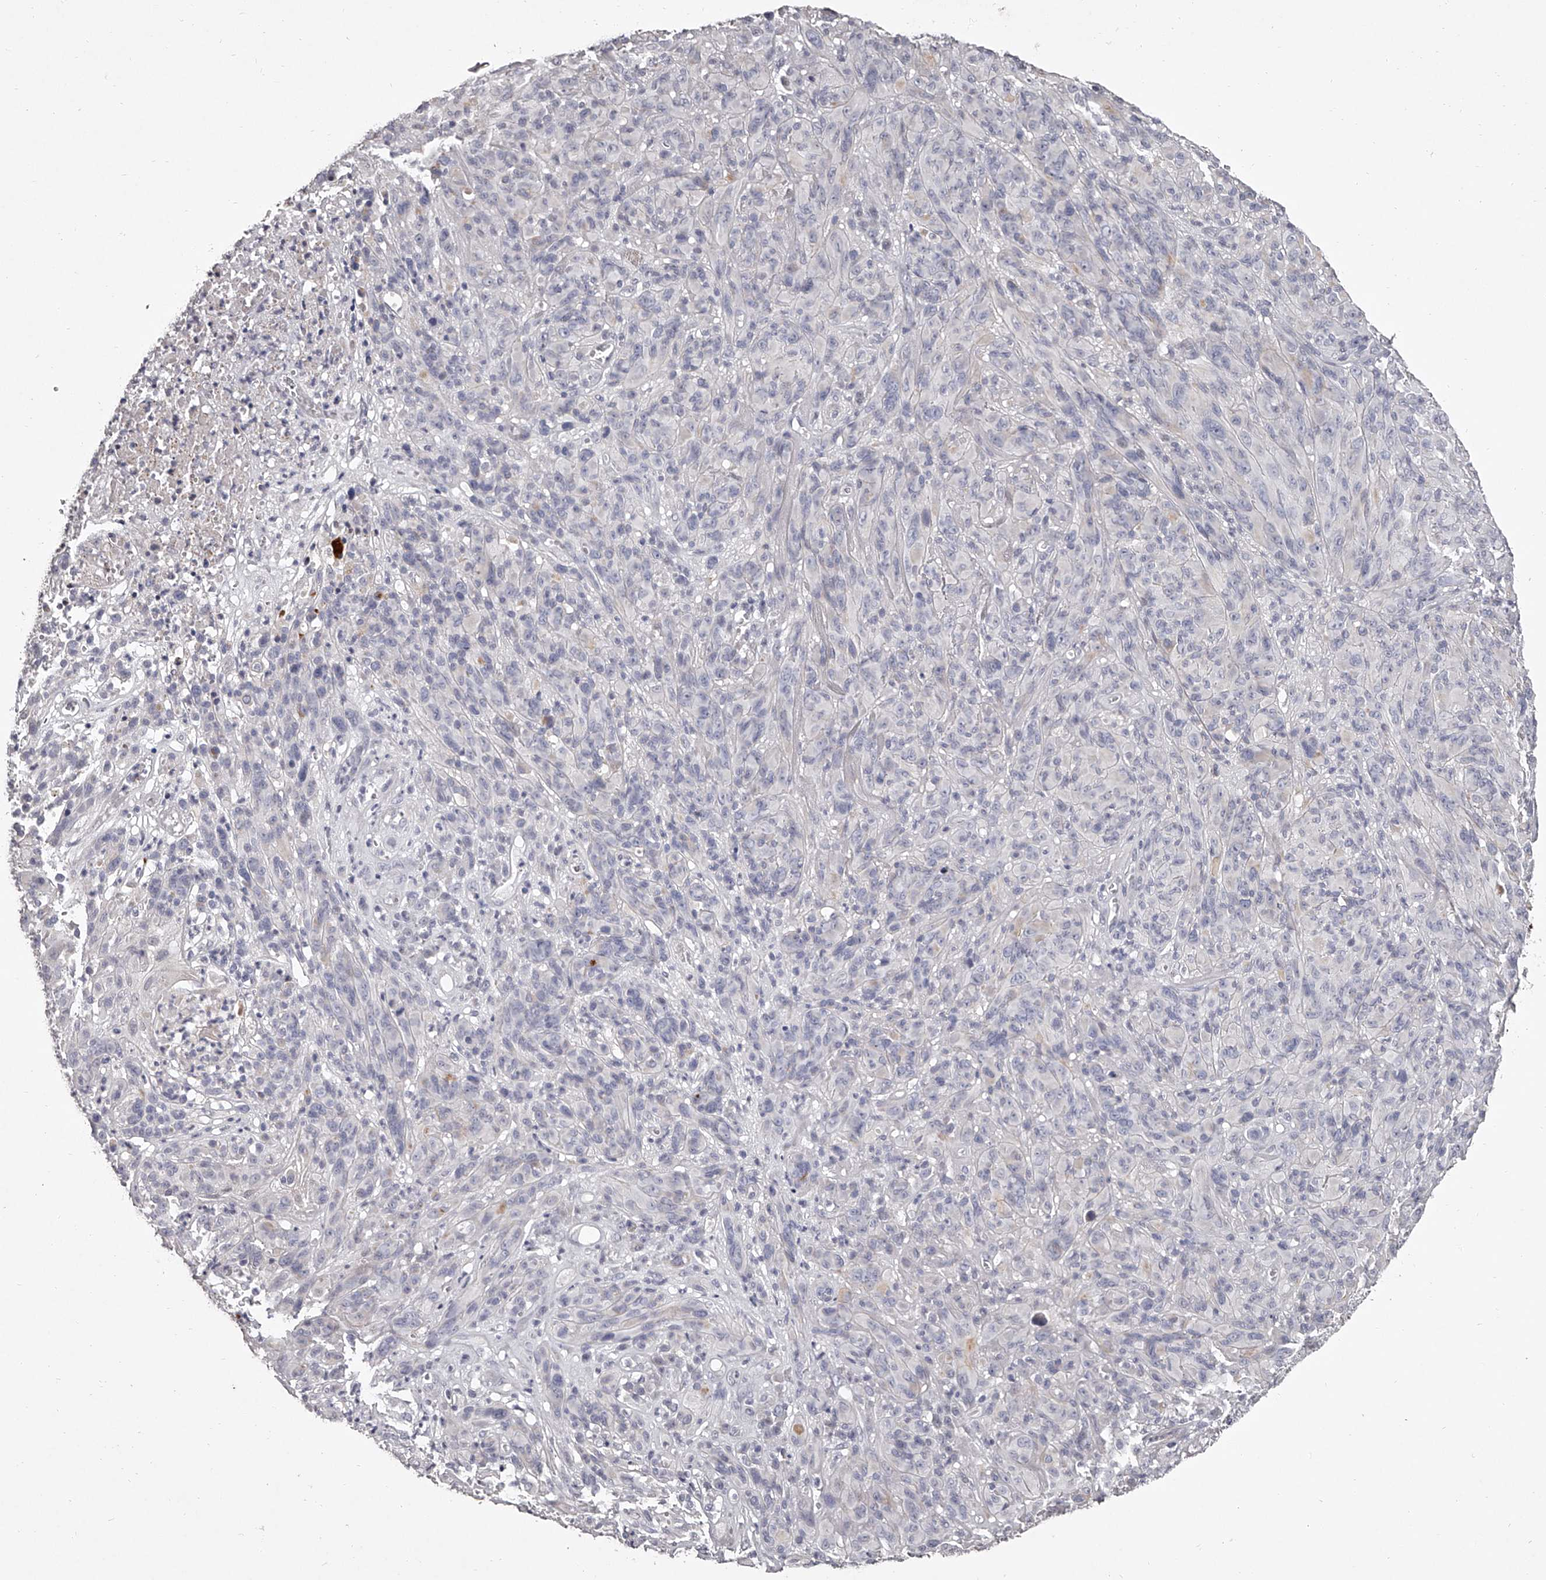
{"staining": {"intensity": "negative", "quantity": "none", "location": "none"}, "tissue": "melanoma", "cell_type": "Tumor cells", "image_type": "cancer", "snomed": [{"axis": "morphology", "description": "Malignant melanoma, NOS"}, {"axis": "topography", "description": "Skin of head"}], "caption": "This histopathology image is of malignant melanoma stained with immunohistochemistry (IHC) to label a protein in brown with the nuclei are counter-stained blue. There is no expression in tumor cells. Nuclei are stained in blue.", "gene": "NT5DC1", "patient": {"sex": "male", "age": 96}}